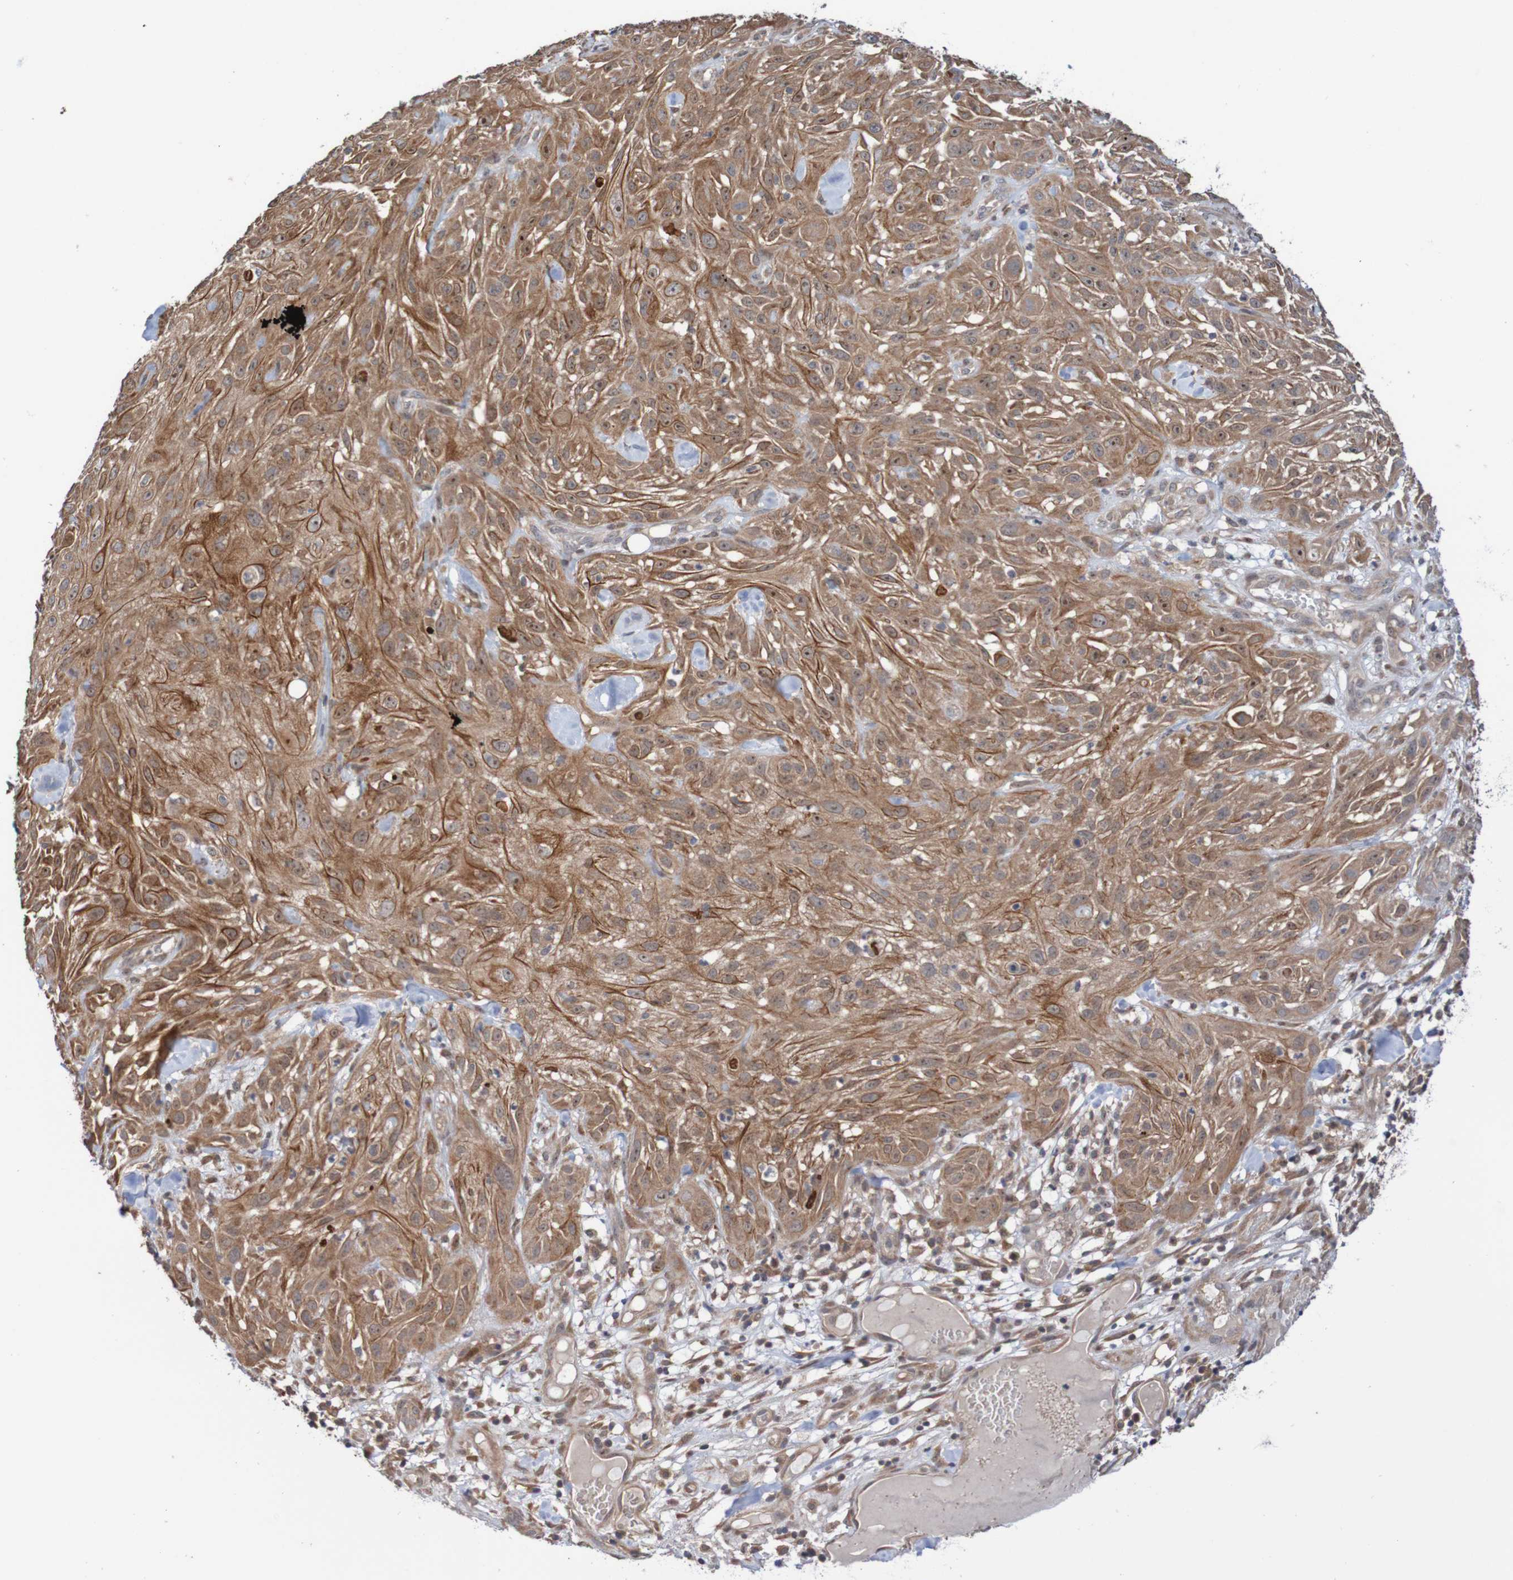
{"staining": {"intensity": "moderate", "quantity": ">75%", "location": "cytoplasmic/membranous"}, "tissue": "skin cancer", "cell_type": "Tumor cells", "image_type": "cancer", "snomed": [{"axis": "morphology", "description": "Squamous cell carcinoma, NOS"}, {"axis": "topography", "description": "Skin"}], "caption": "Skin cancer (squamous cell carcinoma) stained with immunohistochemistry (IHC) demonstrates moderate cytoplasmic/membranous staining in approximately >75% of tumor cells.", "gene": "PHPT1", "patient": {"sex": "male", "age": 75}}